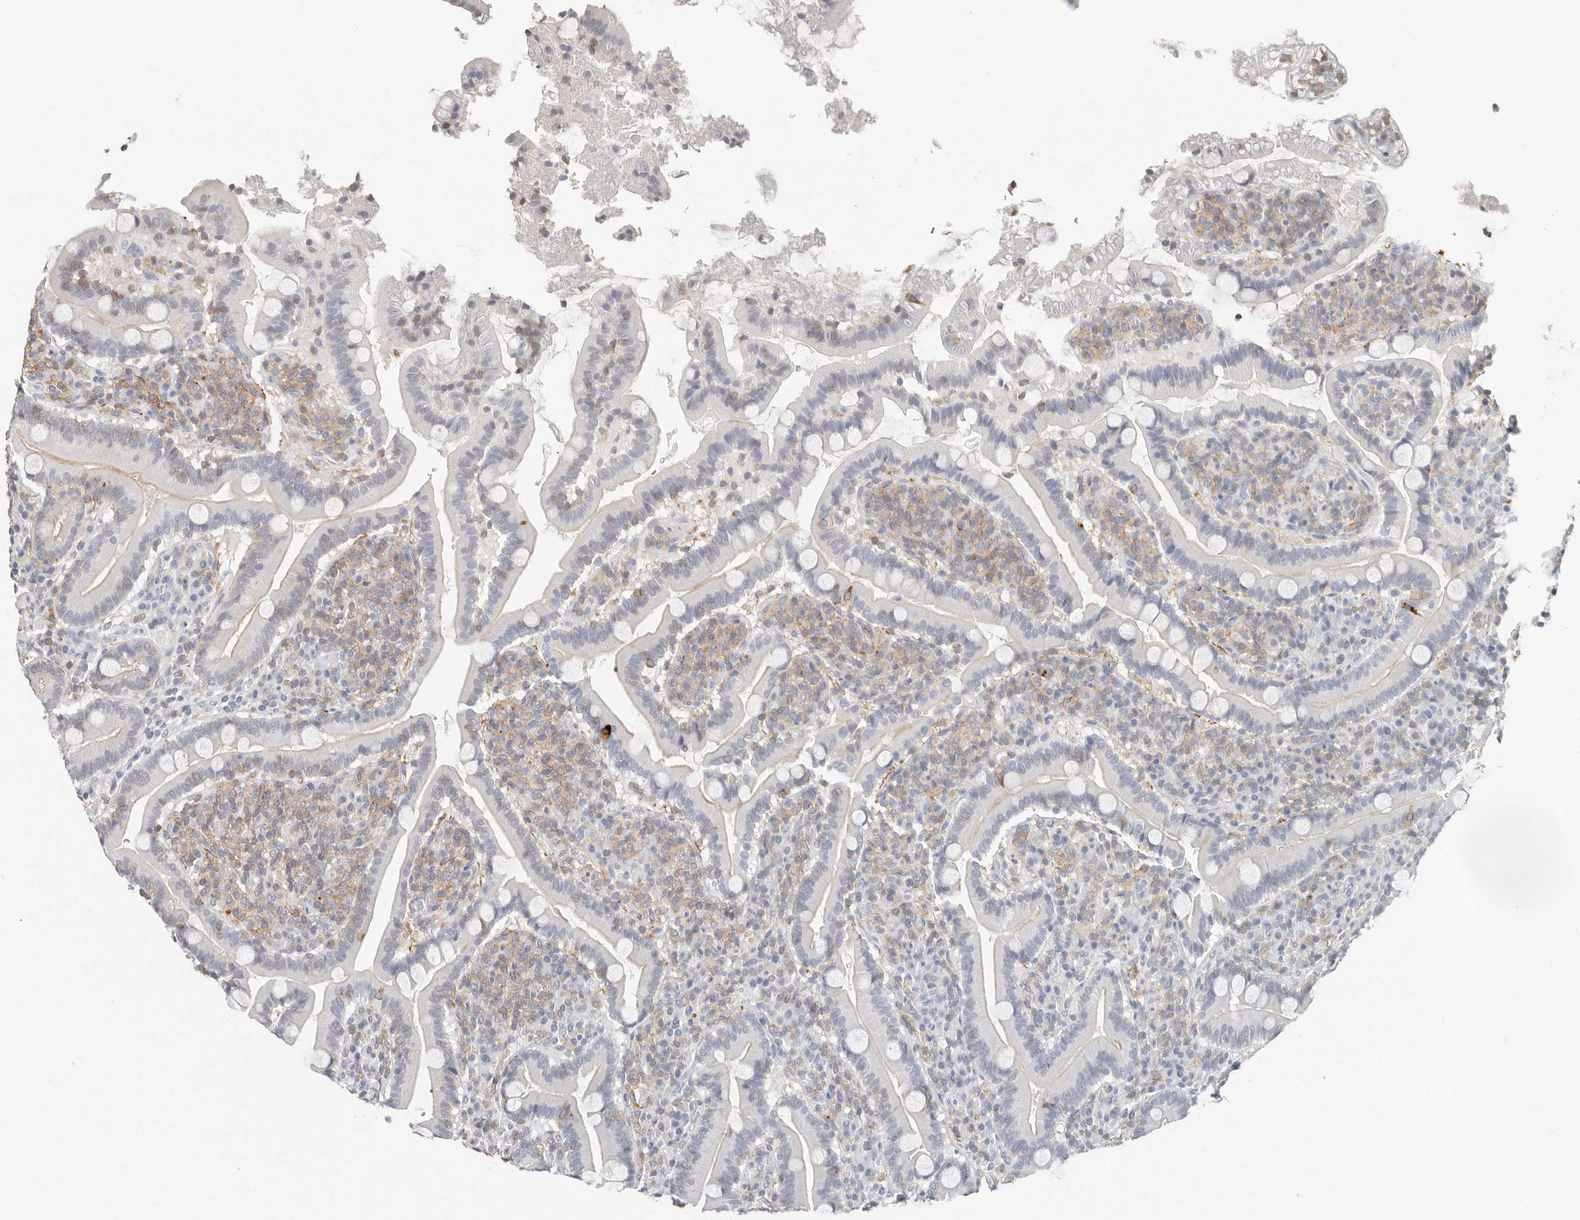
{"staining": {"intensity": "negative", "quantity": "none", "location": "none"}, "tissue": "duodenum", "cell_type": "Glandular cells", "image_type": "normal", "snomed": [{"axis": "morphology", "description": "Normal tissue, NOS"}, {"axis": "topography", "description": "Duodenum"}], "caption": "Immunohistochemical staining of unremarkable human duodenum shows no significant expression in glandular cells. Brightfield microscopy of immunohistochemistry stained with DAB (brown) and hematoxylin (blue), captured at high magnification.", "gene": "TMEM63B", "patient": {"sex": "male", "age": 35}}